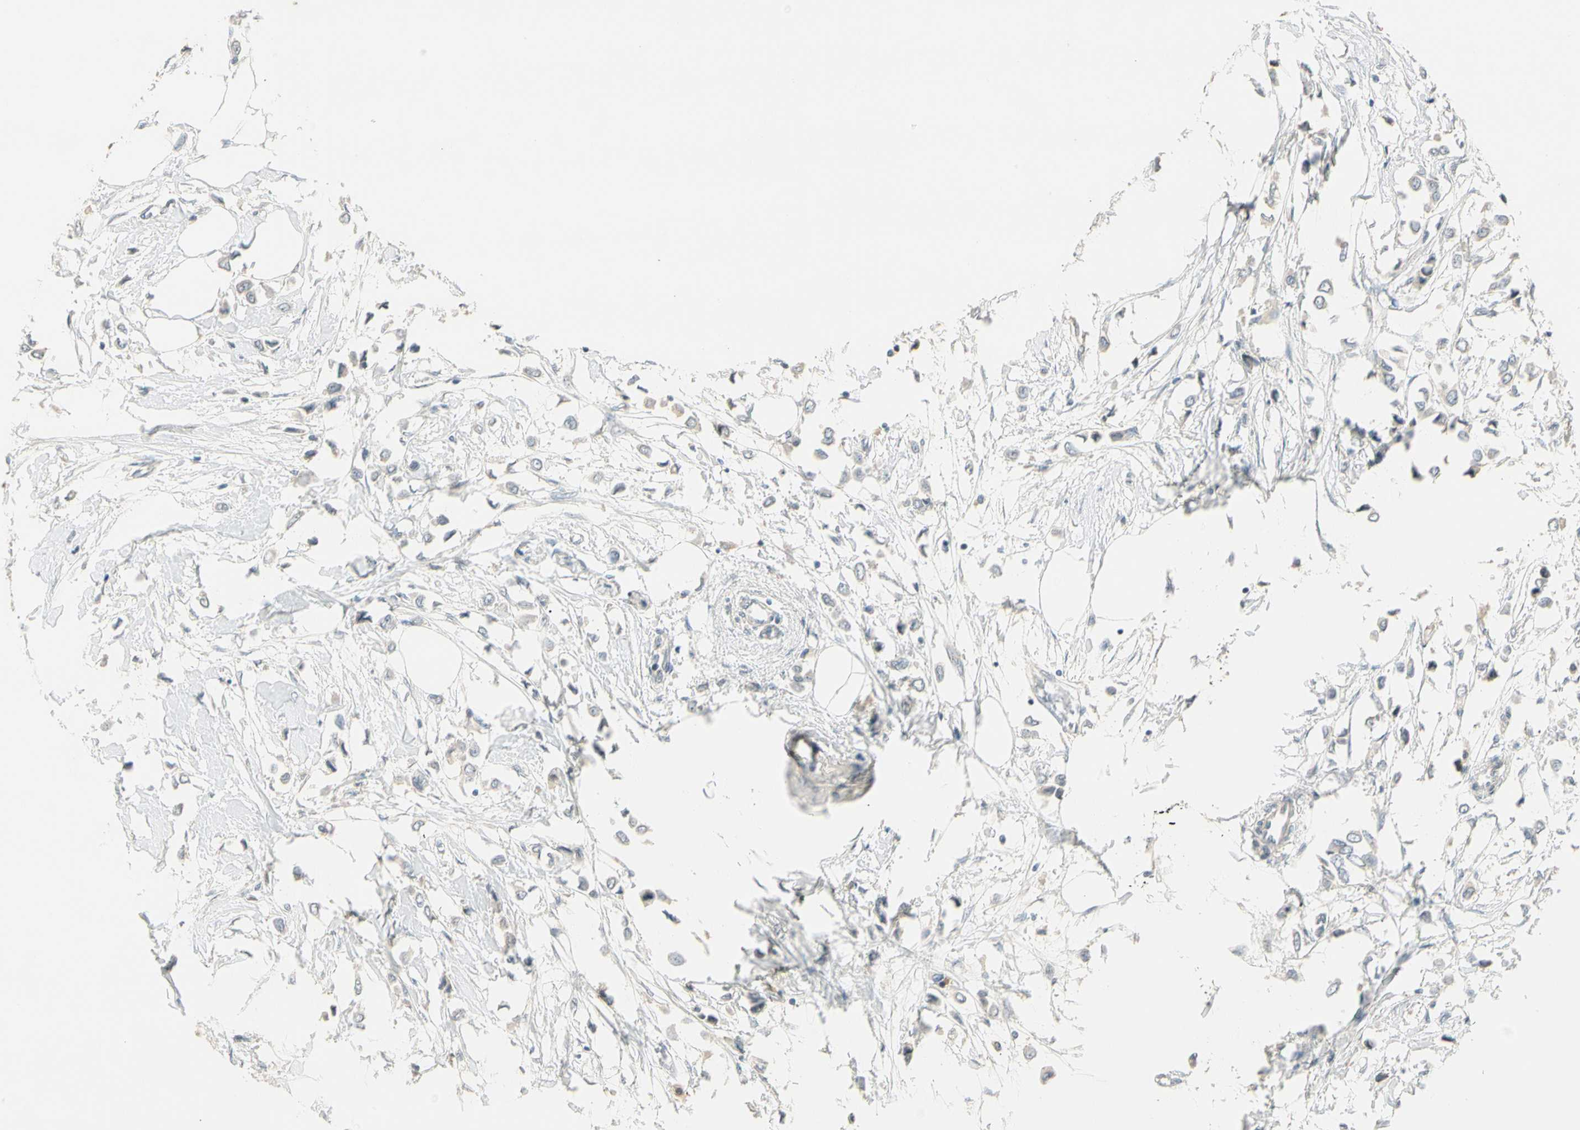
{"staining": {"intensity": "negative", "quantity": "none", "location": "none"}, "tissue": "breast cancer", "cell_type": "Tumor cells", "image_type": "cancer", "snomed": [{"axis": "morphology", "description": "Lobular carcinoma"}, {"axis": "topography", "description": "Breast"}], "caption": "Immunohistochemical staining of human breast lobular carcinoma shows no significant staining in tumor cells.", "gene": "PCDHB15", "patient": {"sex": "female", "age": 51}}